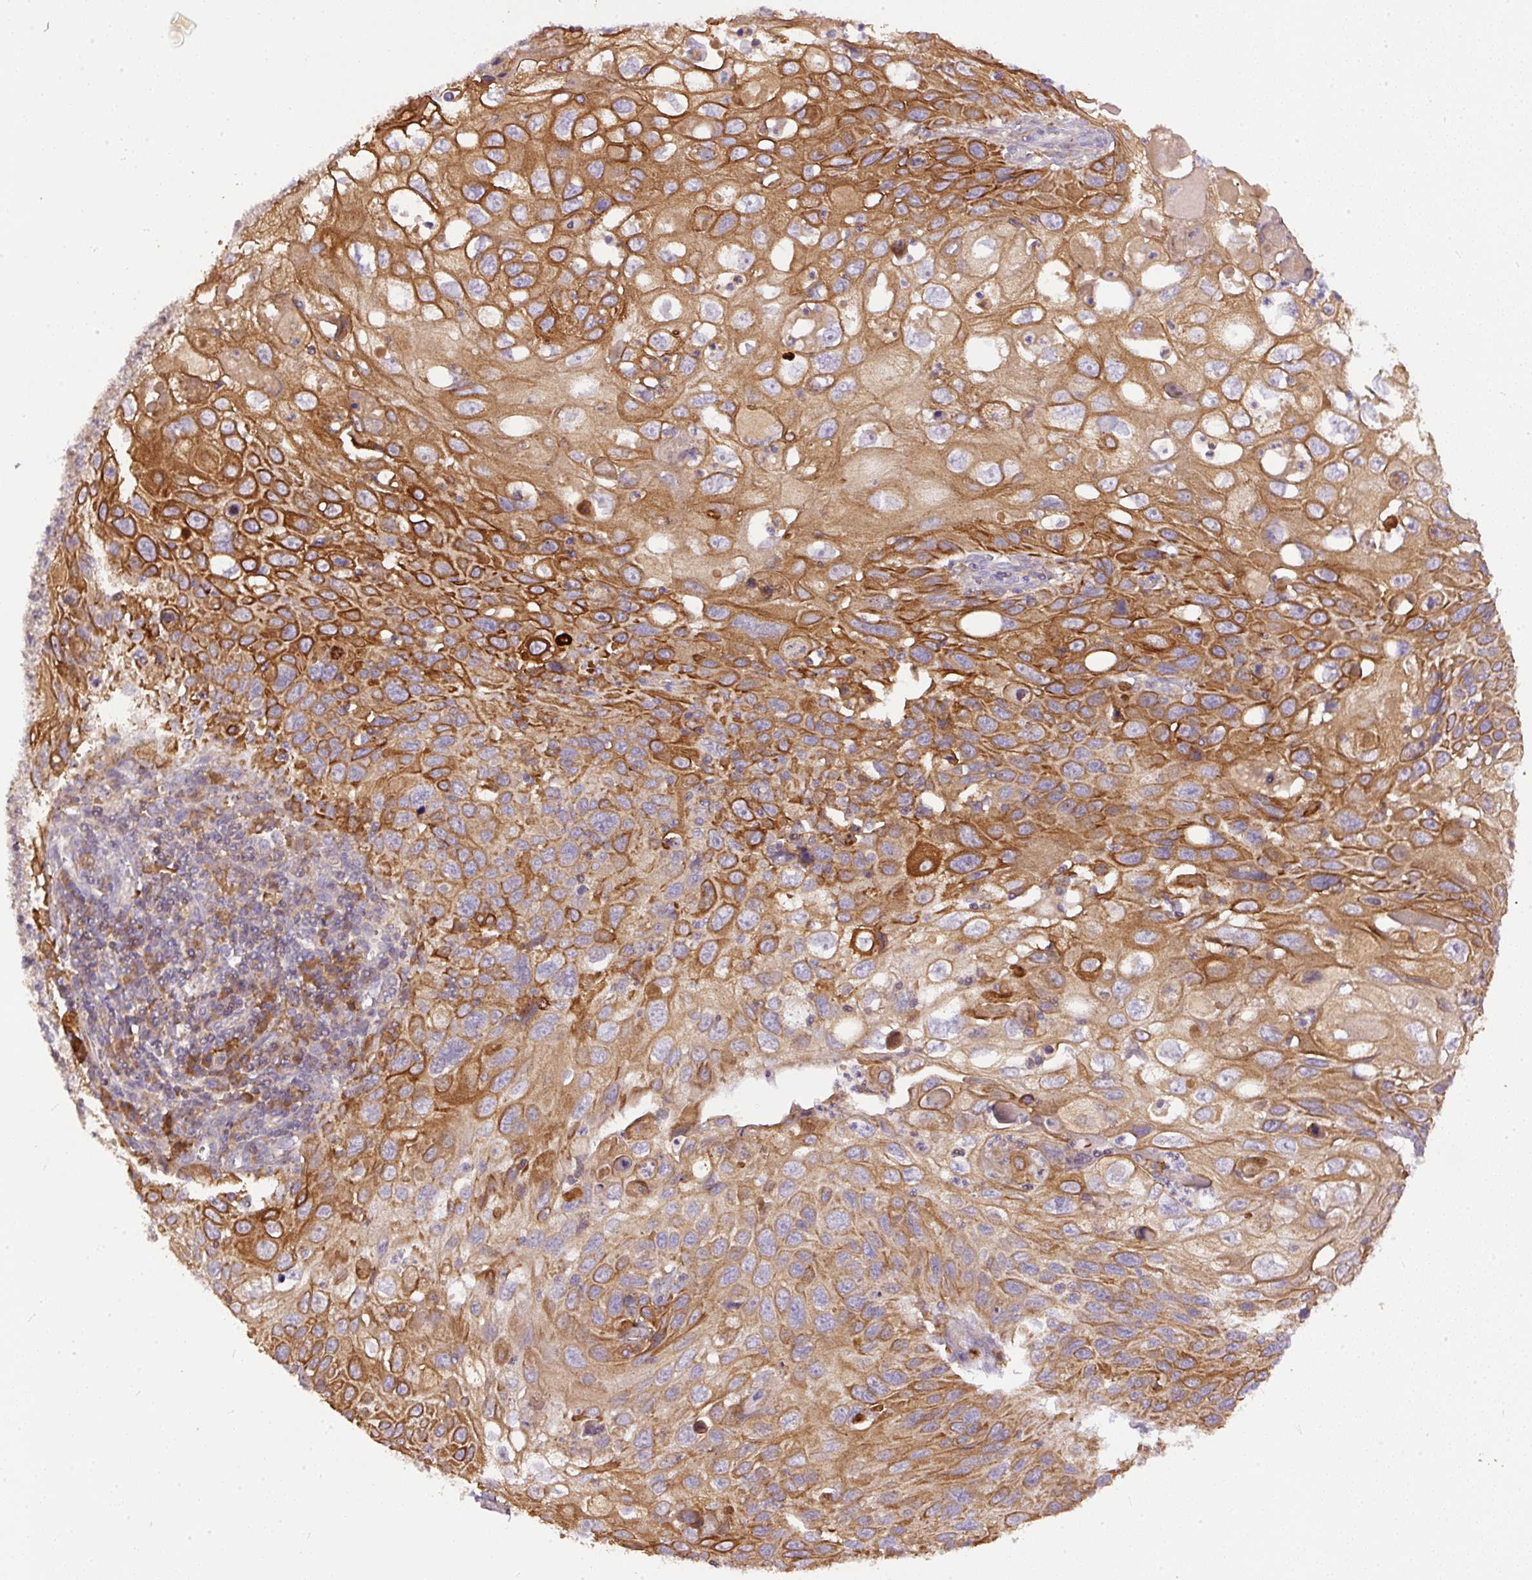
{"staining": {"intensity": "moderate", "quantity": ">75%", "location": "cytoplasmic/membranous"}, "tissue": "cervical cancer", "cell_type": "Tumor cells", "image_type": "cancer", "snomed": [{"axis": "morphology", "description": "Squamous cell carcinoma, NOS"}, {"axis": "topography", "description": "Cervix"}], "caption": "Cervical cancer (squamous cell carcinoma) stained for a protein displays moderate cytoplasmic/membranous positivity in tumor cells.", "gene": "DAPK1", "patient": {"sex": "female", "age": 70}}